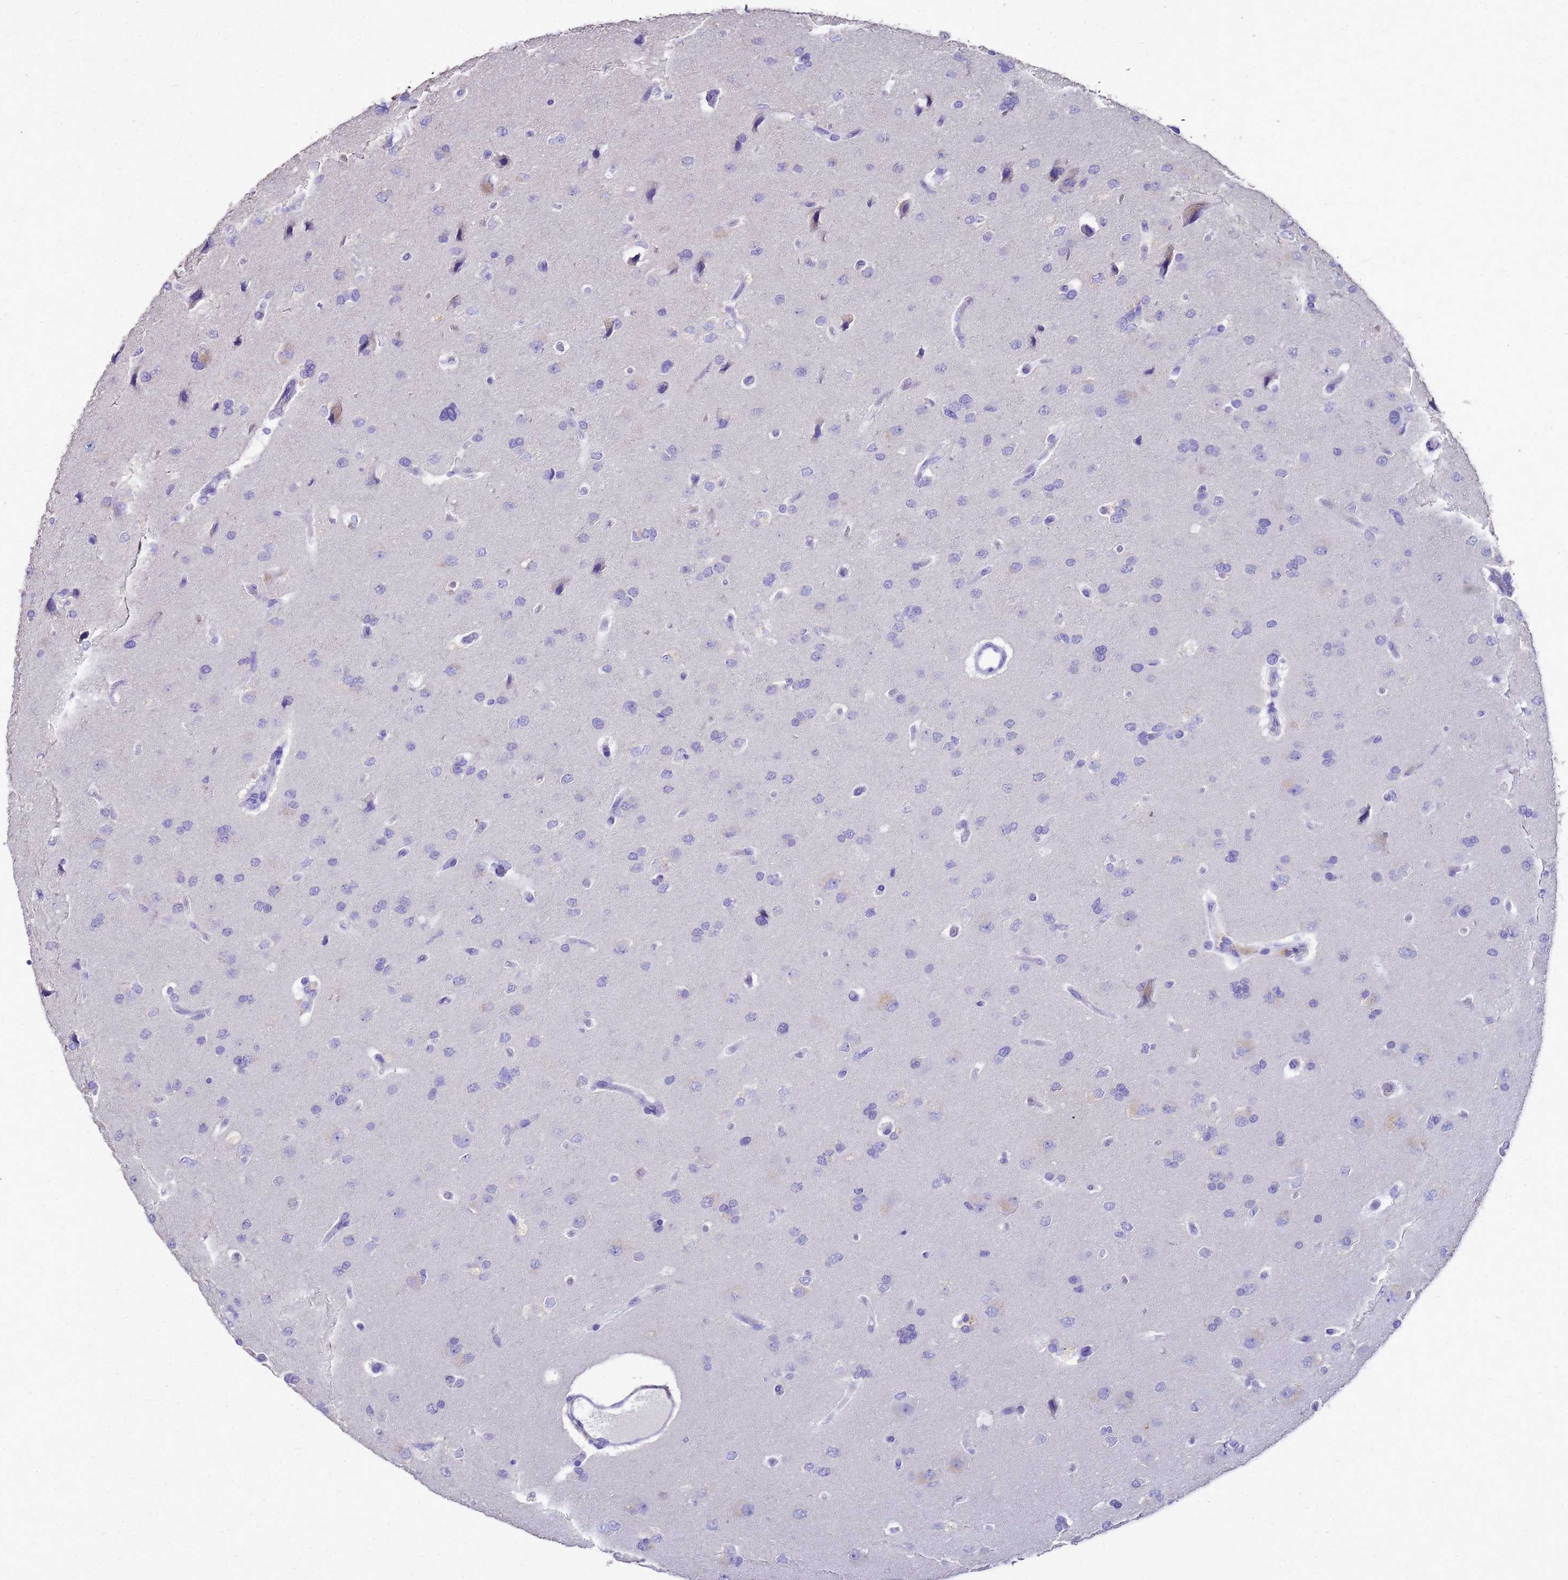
{"staining": {"intensity": "negative", "quantity": "none", "location": "none"}, "tissue": "glioma", "cell_type": "Tumor cells", "image_type": "cancer", "snomed": [{"axis": "morphology", "description": "Glioma, malignant, High grade"}, {"axis": "topography", "description": "Brain"}], "caption": "This image is of malignant glioma (high-grade) stained with immunohistochemistry to label a protein in brown with the nuclei are counter-stained blue. There is no staining in tumor cells. (DAB IHC visualized using brightfield microscopy, high magnification).", "gene": "MS4A13", "patient": {"sex": "male", "age": 77}}